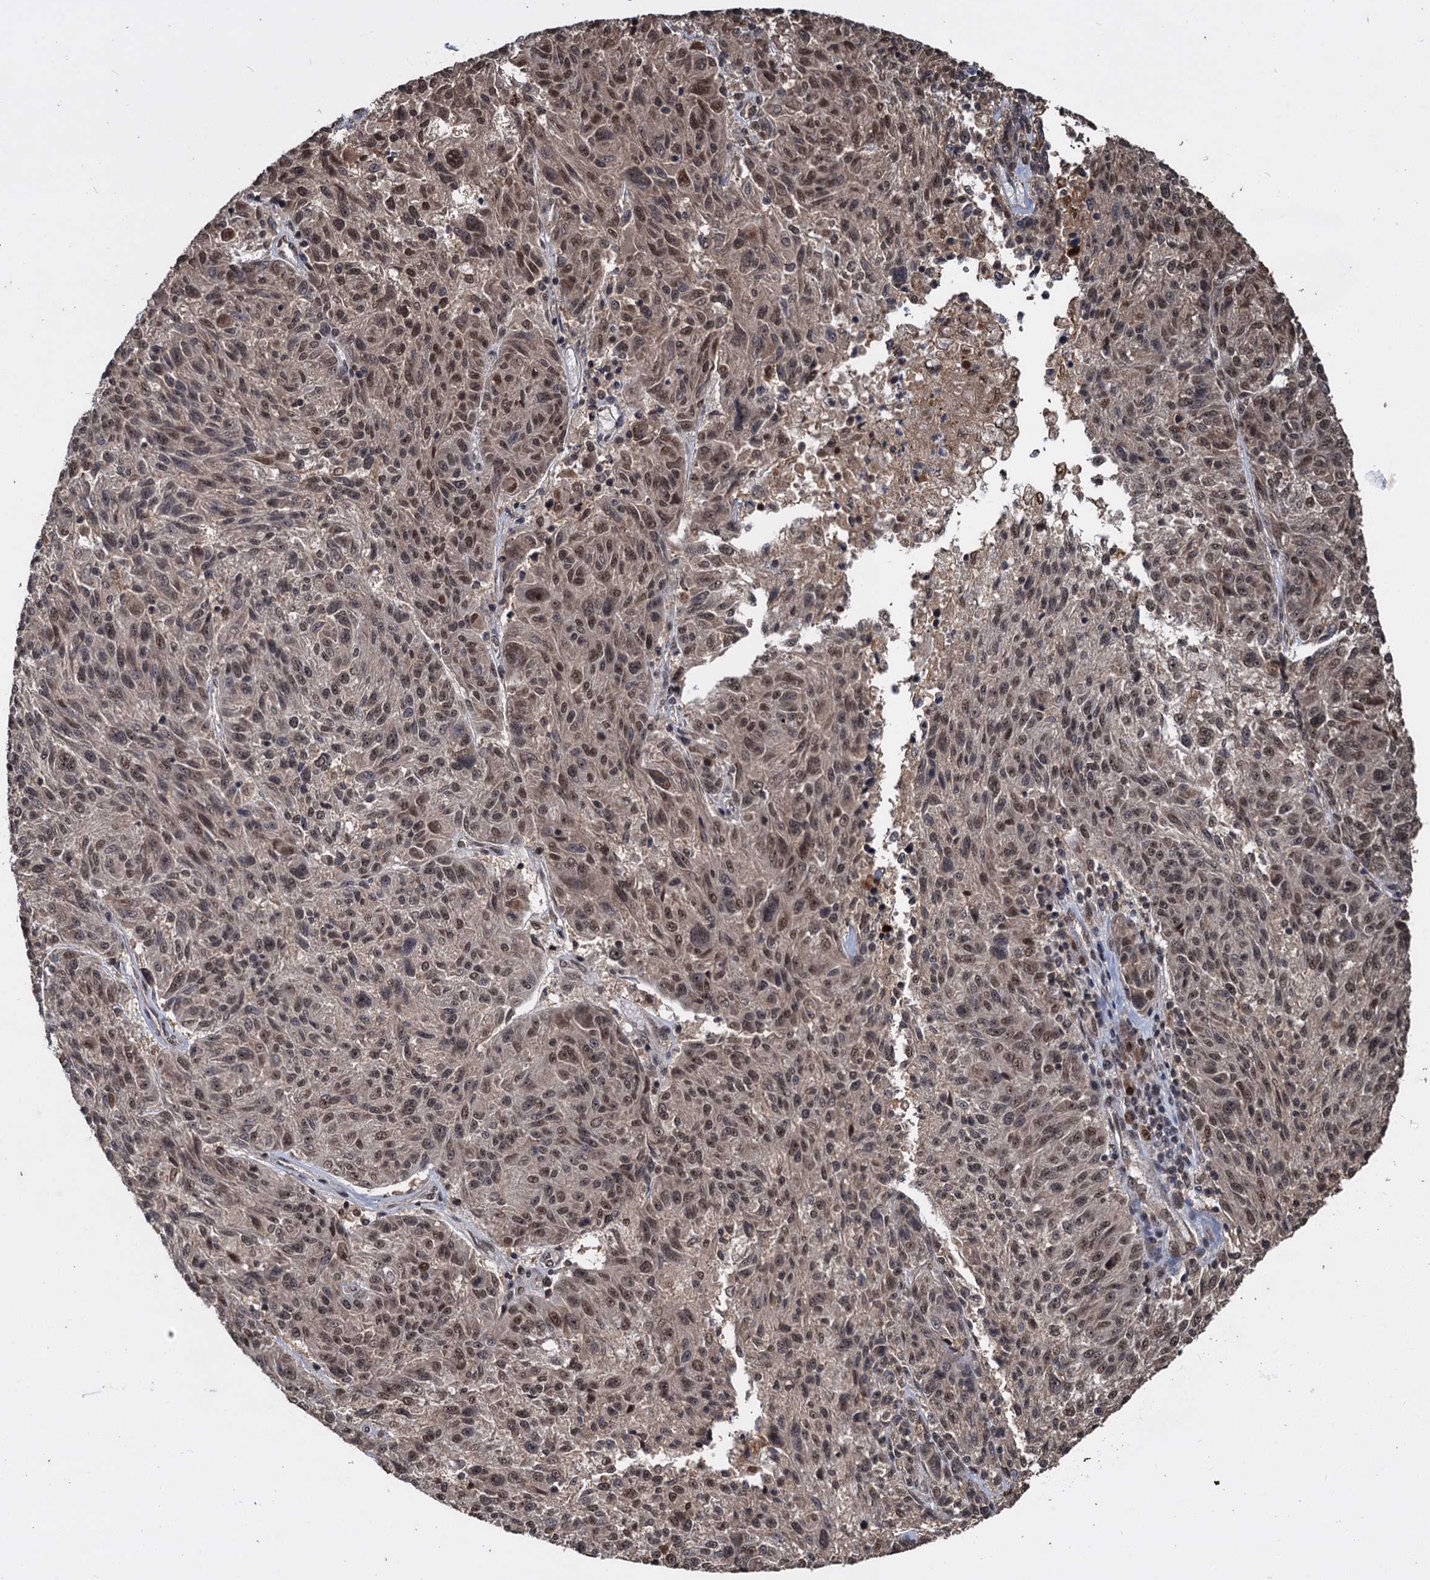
{"staining": {"intensity": "moderate", "quantity": "25%-75%", "location": "nuclear"}, "tissue": "melanoma", "cell_type": "Tumor cells", "image_type": "cancer", "snomed": [{"axis": "morphology", "description": "Malignant melanoma, NOS"}, {"axis": "topography", "description": "Skin"}], "caption": "Protein expression analysis of malignant melanoma reveals moderate nuclear staining in approximately 25%-75% of tumor cells.", "gene": "FAM216B", "patient": {"sex": "male", "age": 53}}